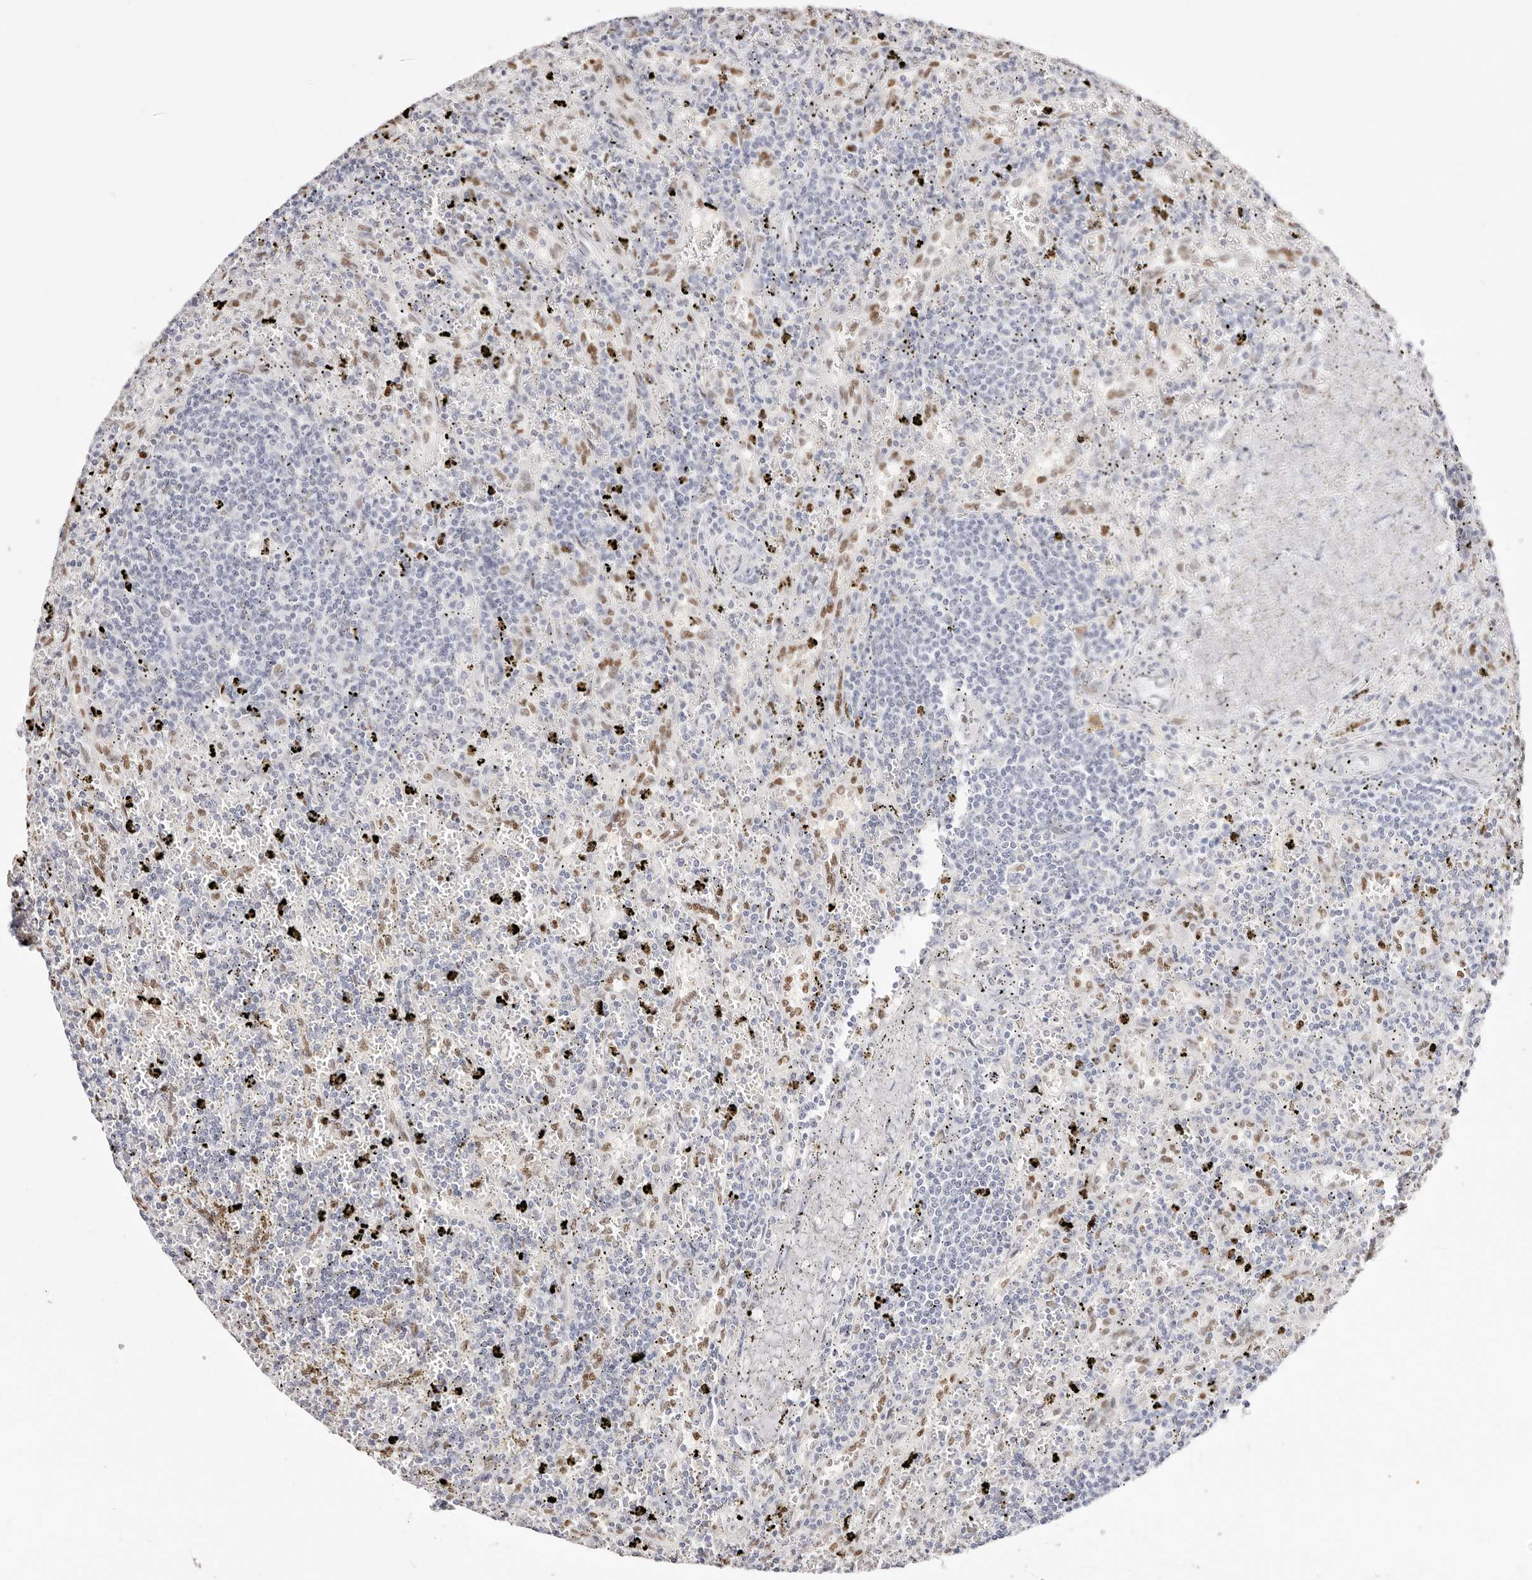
{"staining": {"intensity": "negative", "quantity": "none", "location": "none"}, "tissue": "lymphoma", "cell_type": "Tumor cells", "image_type": "cancer", "snomed": [{"axis": "morphology", "description": "Malignant lymphoma, non-Hodgkin's type, Low grade"}, {"axis": "topography", "description": "Spleen"}], "caption": "Immunohistochemistry of human low-grade malignant lymphoma, non-Hodgkin's type shows no staining in tumor cells.", "gene": "TKT", "patient": {"sex": "male", "age": 76}}